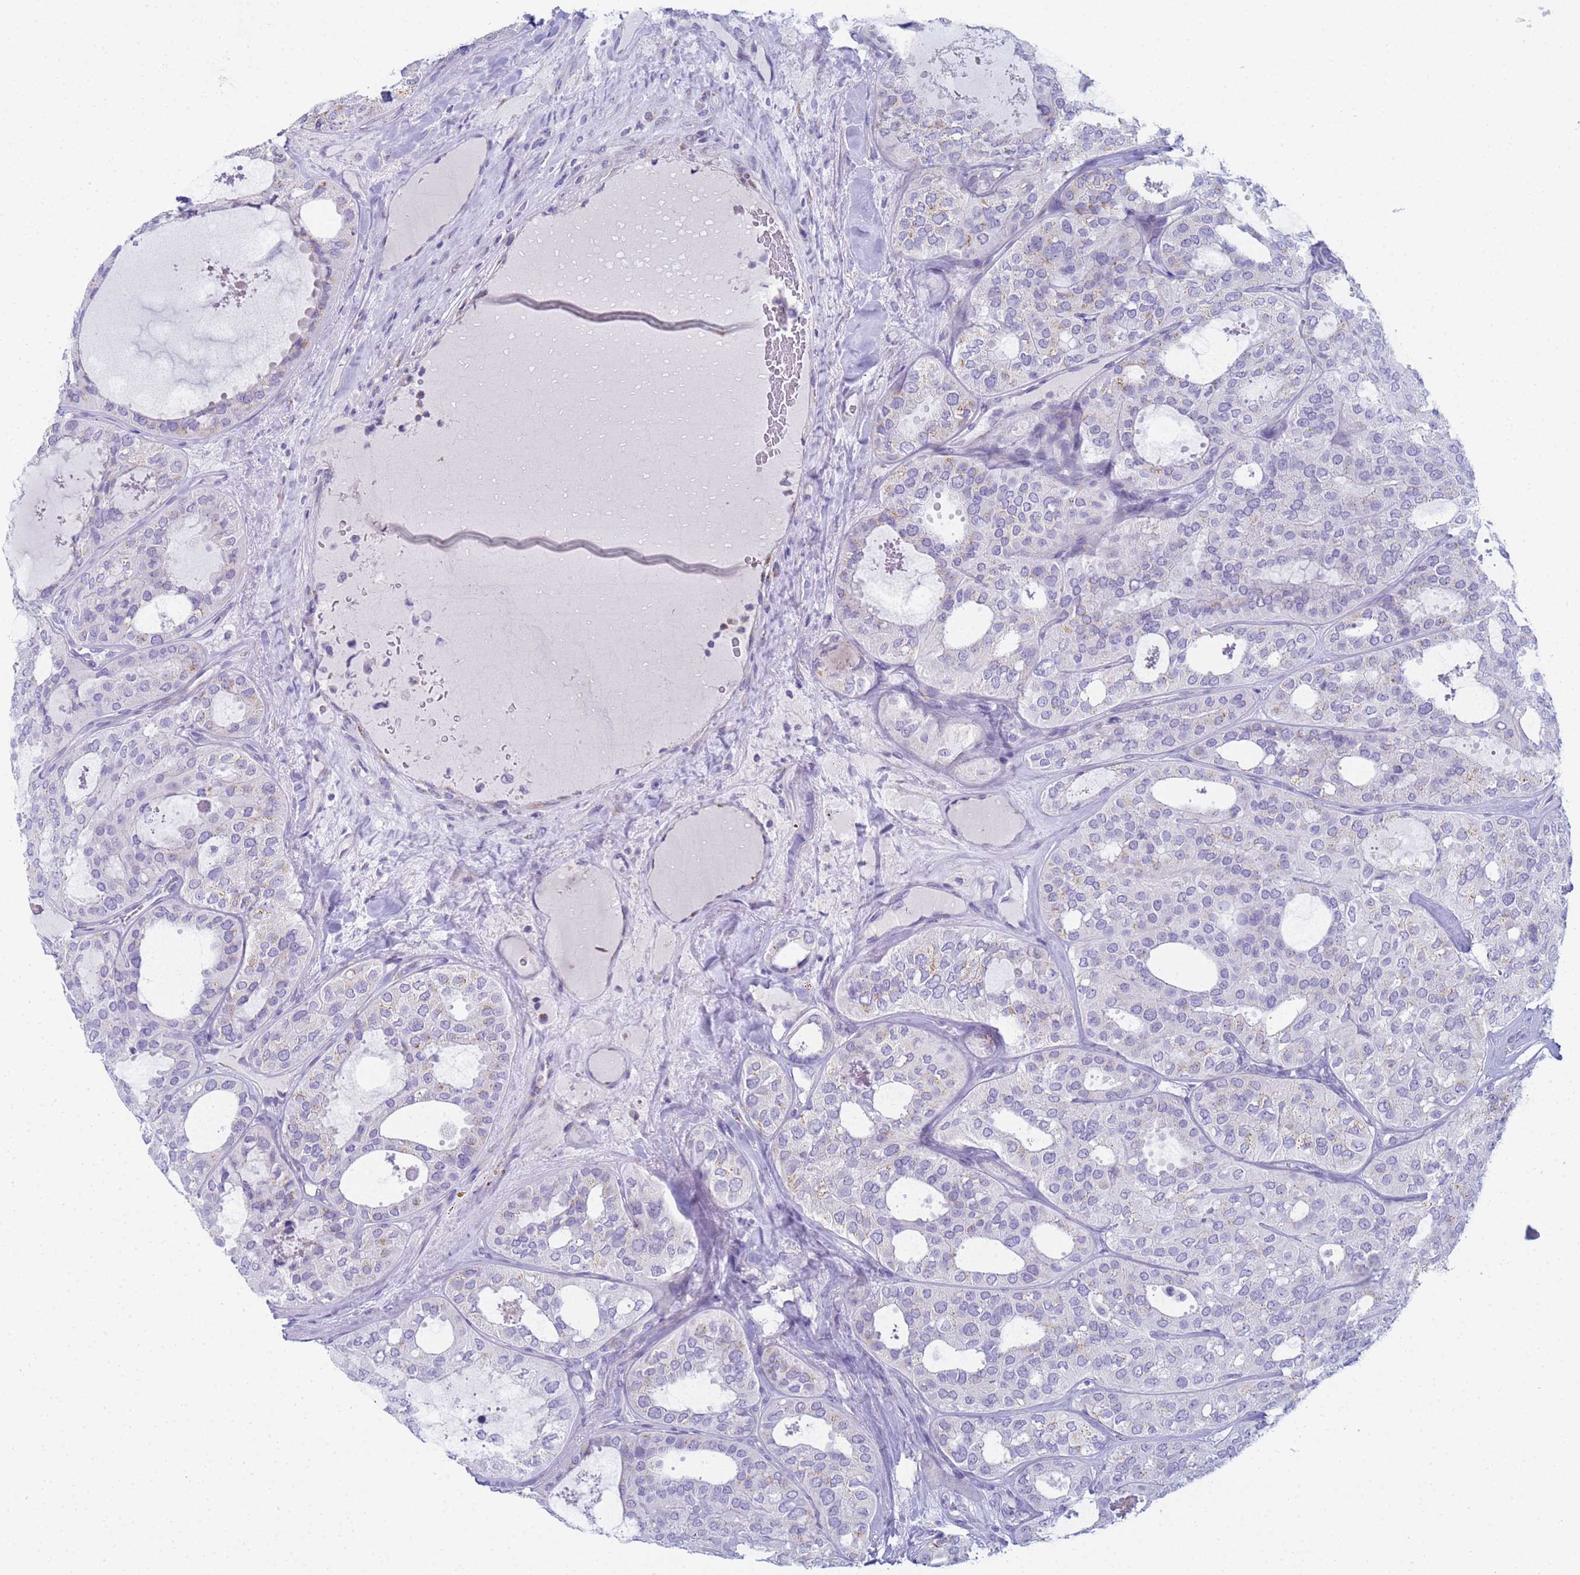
{"staining": {"intensity": "negative", "quantity": "none", "location": "none"}, "tissue": "thyroid cancer", "cell_type": "Tumor cells", "image_type": "cancer", "snomed": [{"axis": "morphology", "description": "Follicular adenoma carcinoma, NOS"}, {"axis": "topography", "description": "Thyroid gland"}], "caption": "Immunohistochemistry micrograph of neoplastic tissue: follicular adenoma carcinoma (thyroid) stained with DAB (3,3'-diaminobenzidine) demonstrates no significant protein staining in tumor cells.", "gene": "CR1", "patient": {"sex": "male", "age": 75}}